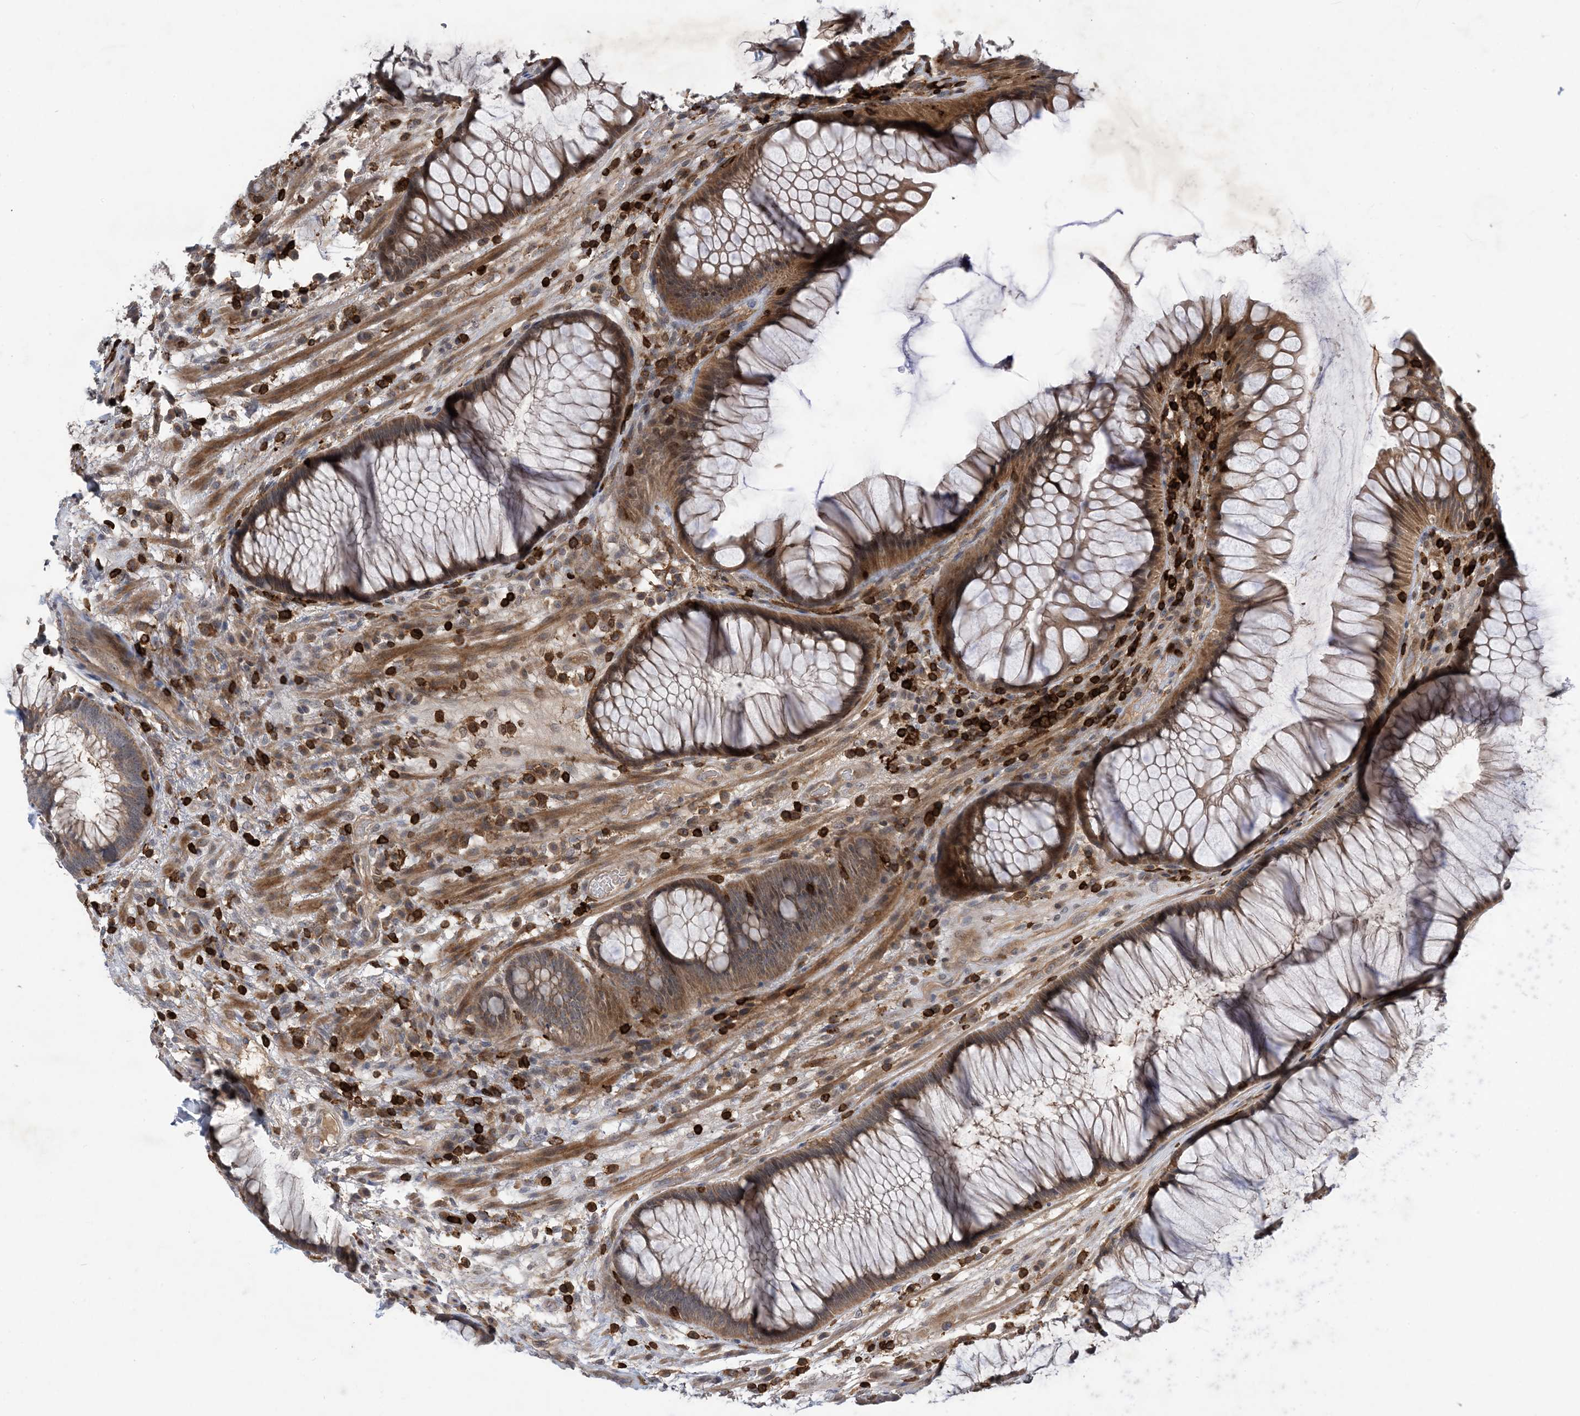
{"staining": {"intensity": "moderate", "quantity": ">75%", "location": "cytoplasmic/membranous"}, "tissue": "rectum", "cell_type": "Glandular cells", "image_type": "normal", "snomed": [{"axis": "morphology", "description": "Normal tissue, NOS"}, {"axis": "topography", "description": "Rectum"}], "caption": "The histopathology image reveals immunohistochemical staining of benign rectum. There is moderate cytoplasmic/membranous staining is appreciated in about >75% of glandular cells.", "gene": "AK9", "patient": {"sex": "male", "age": 51}}